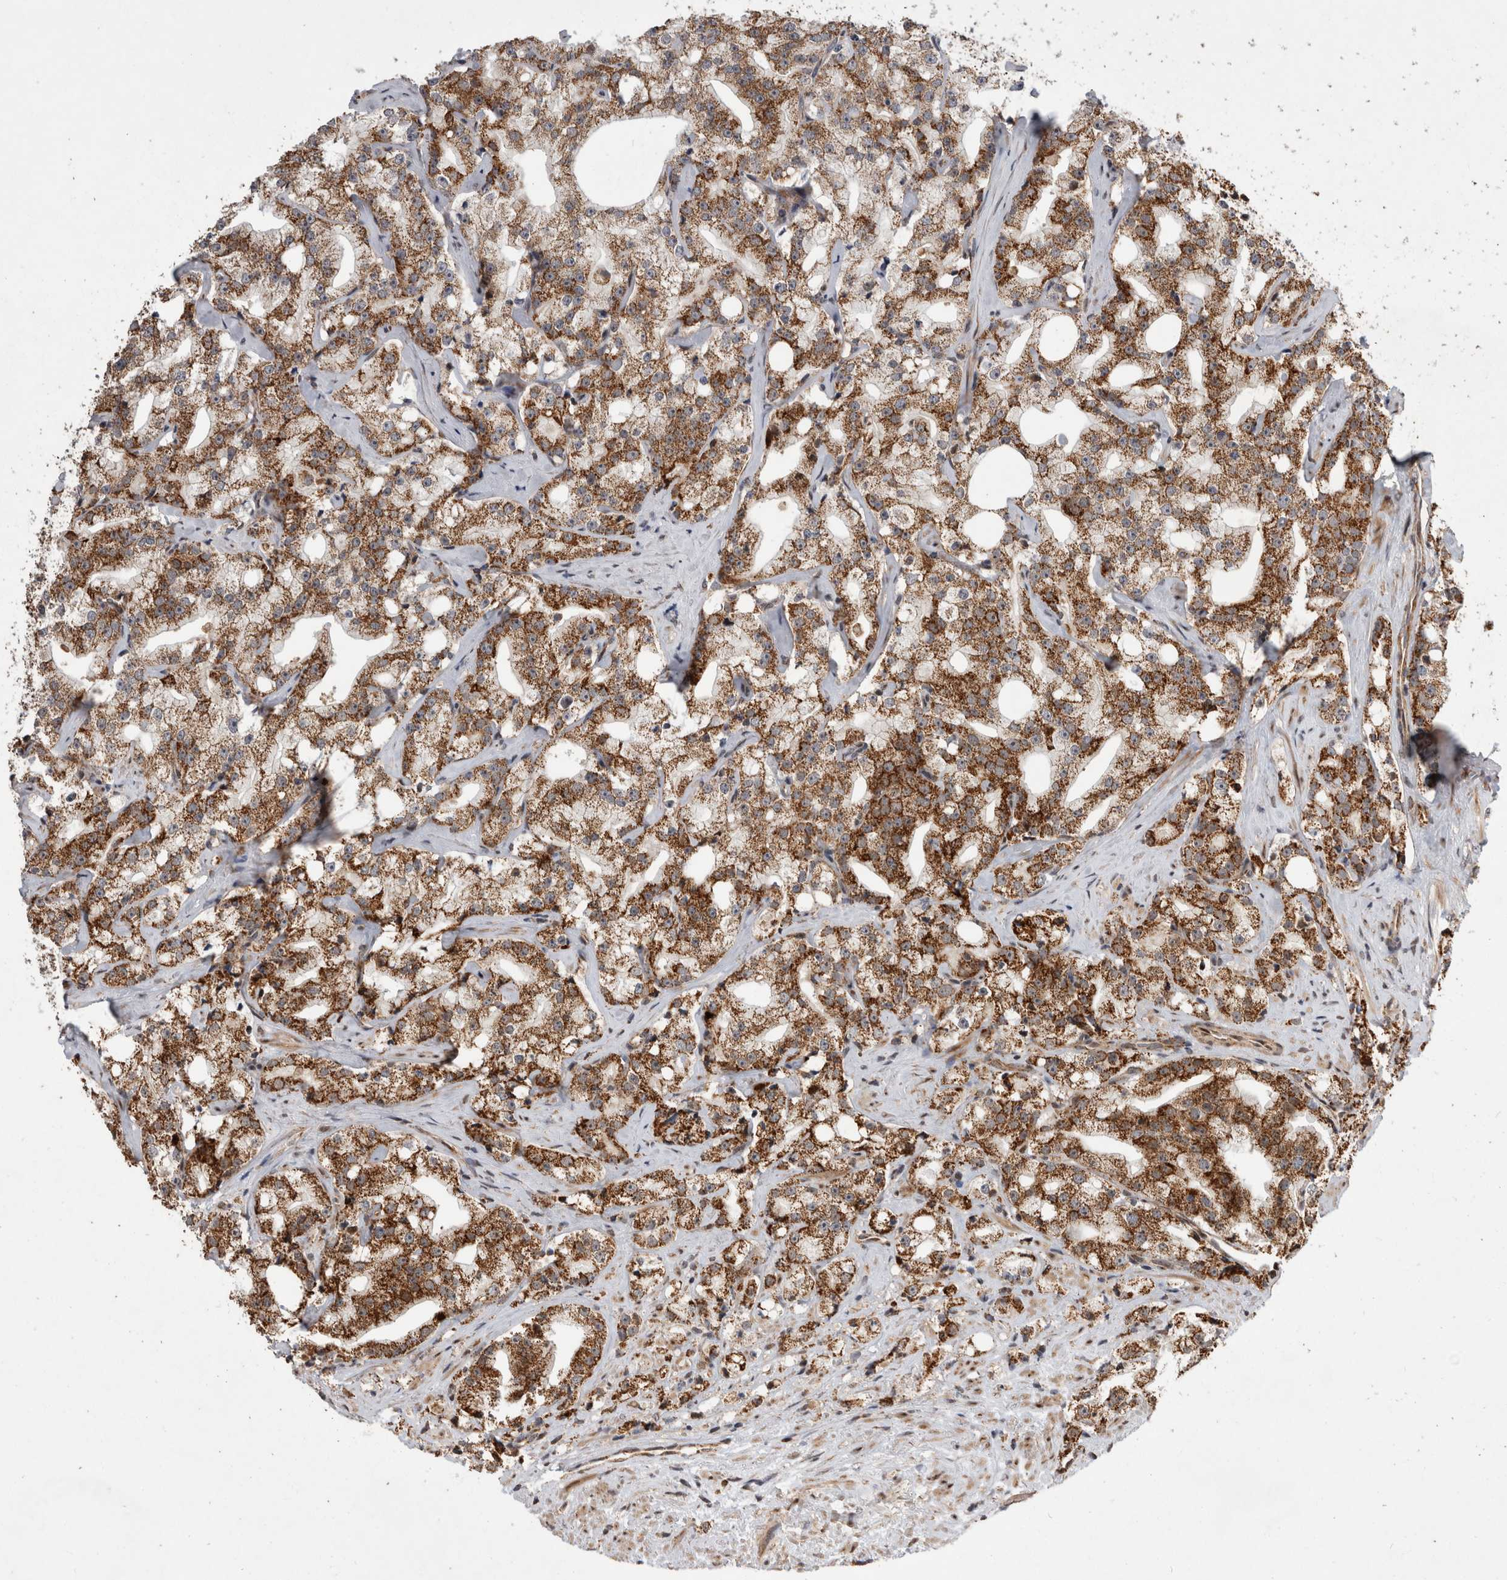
{"staining": {"intensity": "moderate", "quantity": ">75%", "location": "cytoplasmic/membranous"}, "tissue": "prostate cancer", "cell_type": "Tumor cells", "image_type": "cancer", "snomed": [{"axis": "morphology", "description": "Adenocarcinoma, High grade"}, {"axis": "topography", "description": "Prostate"}], "caption": "This photomicrograph demonstrates immunohistochemistry staining of human prostate adenocarcinoma (high-grade), with medium moderate cytoplasmic/membranous positivity in approximately >75% of tumor cells.", "gene": "MRPL37", "patient": {"sex": "male", "age": 64}}